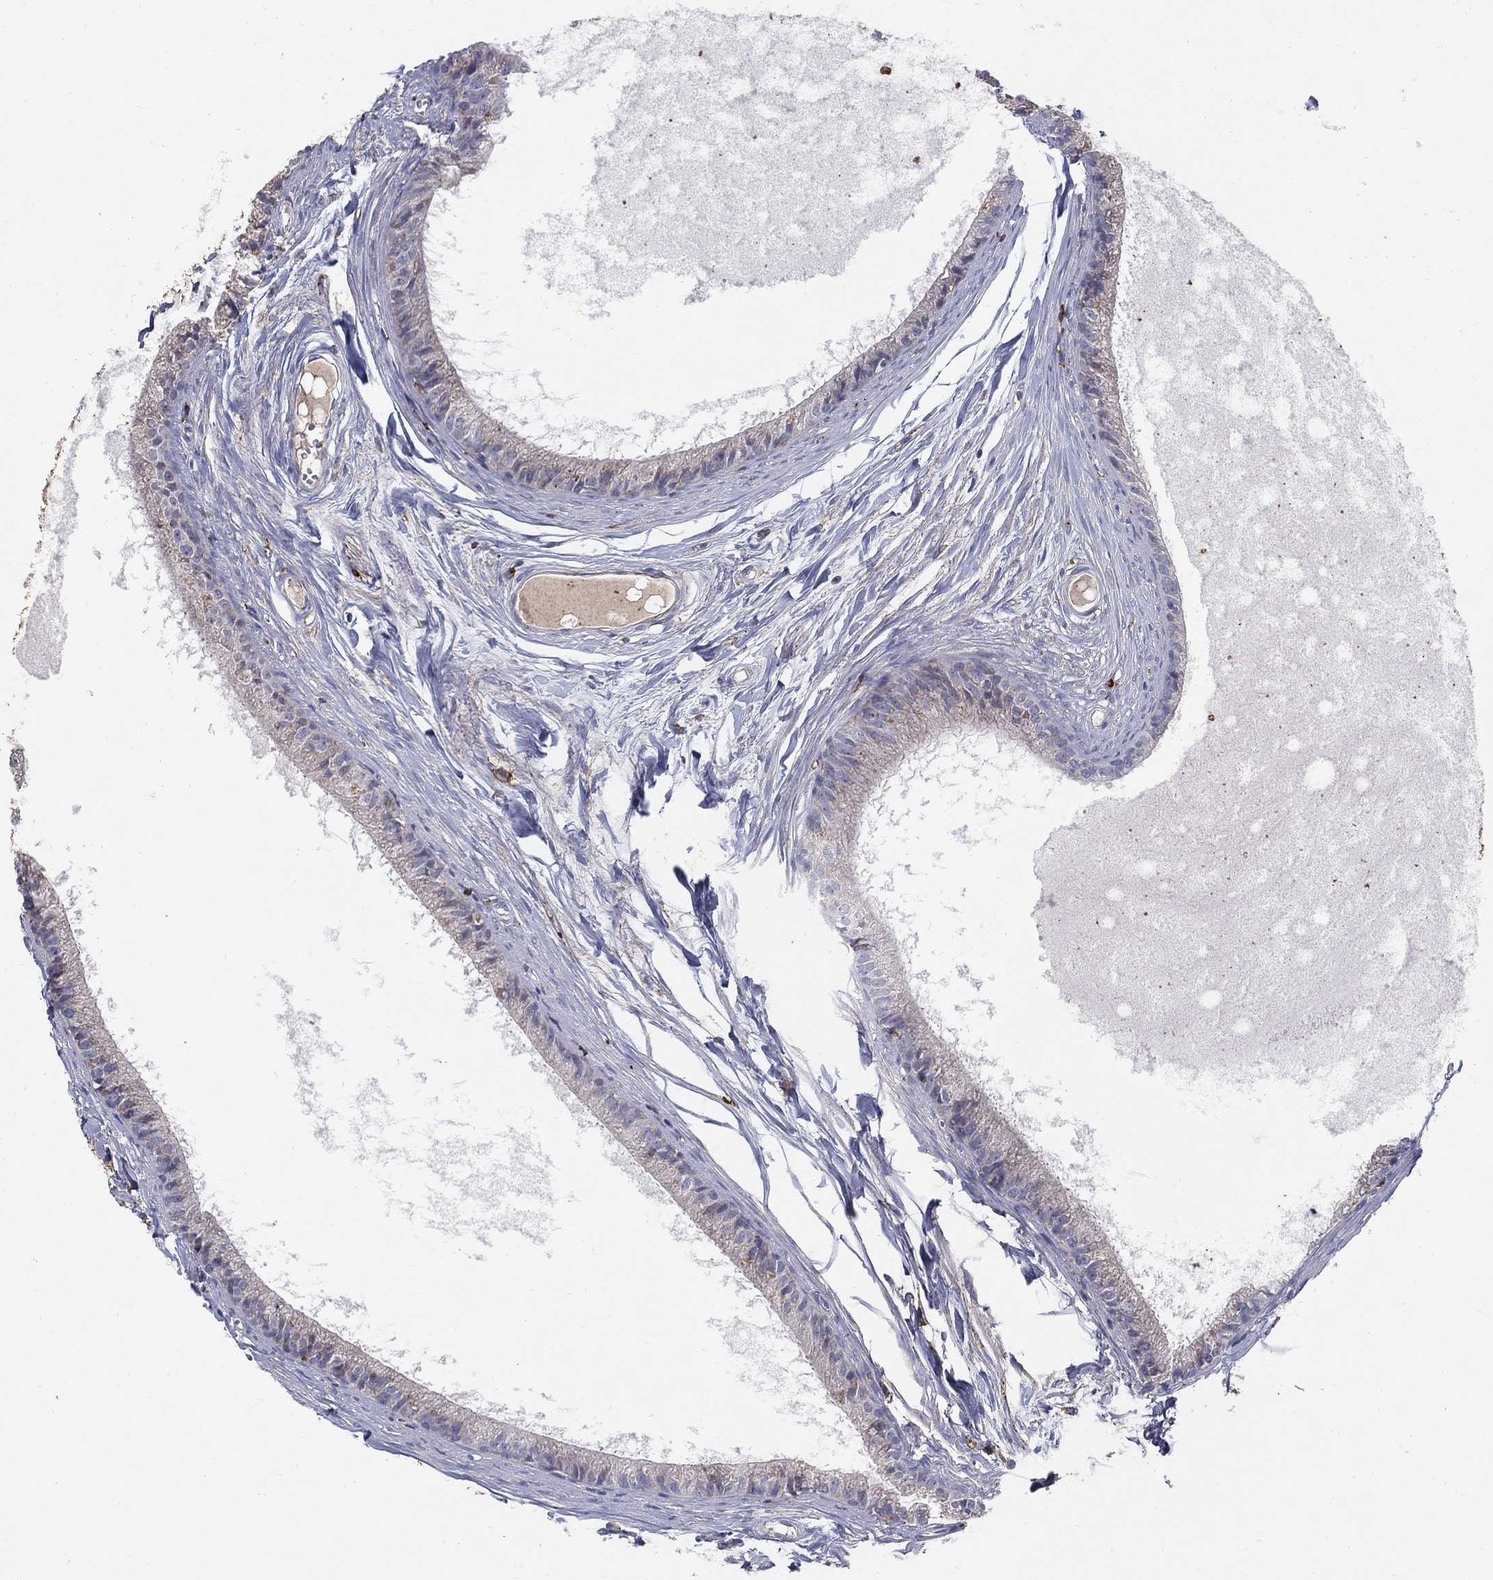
{"staining": {"intensity": "moderate", "quantity": "25%-75%", "location": "cytoplasmic/membranous"}, "tissue": "epididymis", "cell_type": "Glandular cells", "image_type": "normal", "snomed": [{"axis": "morphology", "description": "Normal tissue, NOS"}, {"axis": "topography", "description": "Epididymis"}], "caption": "Protein staining exhibits moderate cytoplasmic/membranous expression in about 25%-75% of glandular cells in unremarkable epididymis. (brown staining indicates protein expression, while blue staining denotes nuclei).", "gene": "GPSM1", "patient": {"sex": "male", "age": 51}}